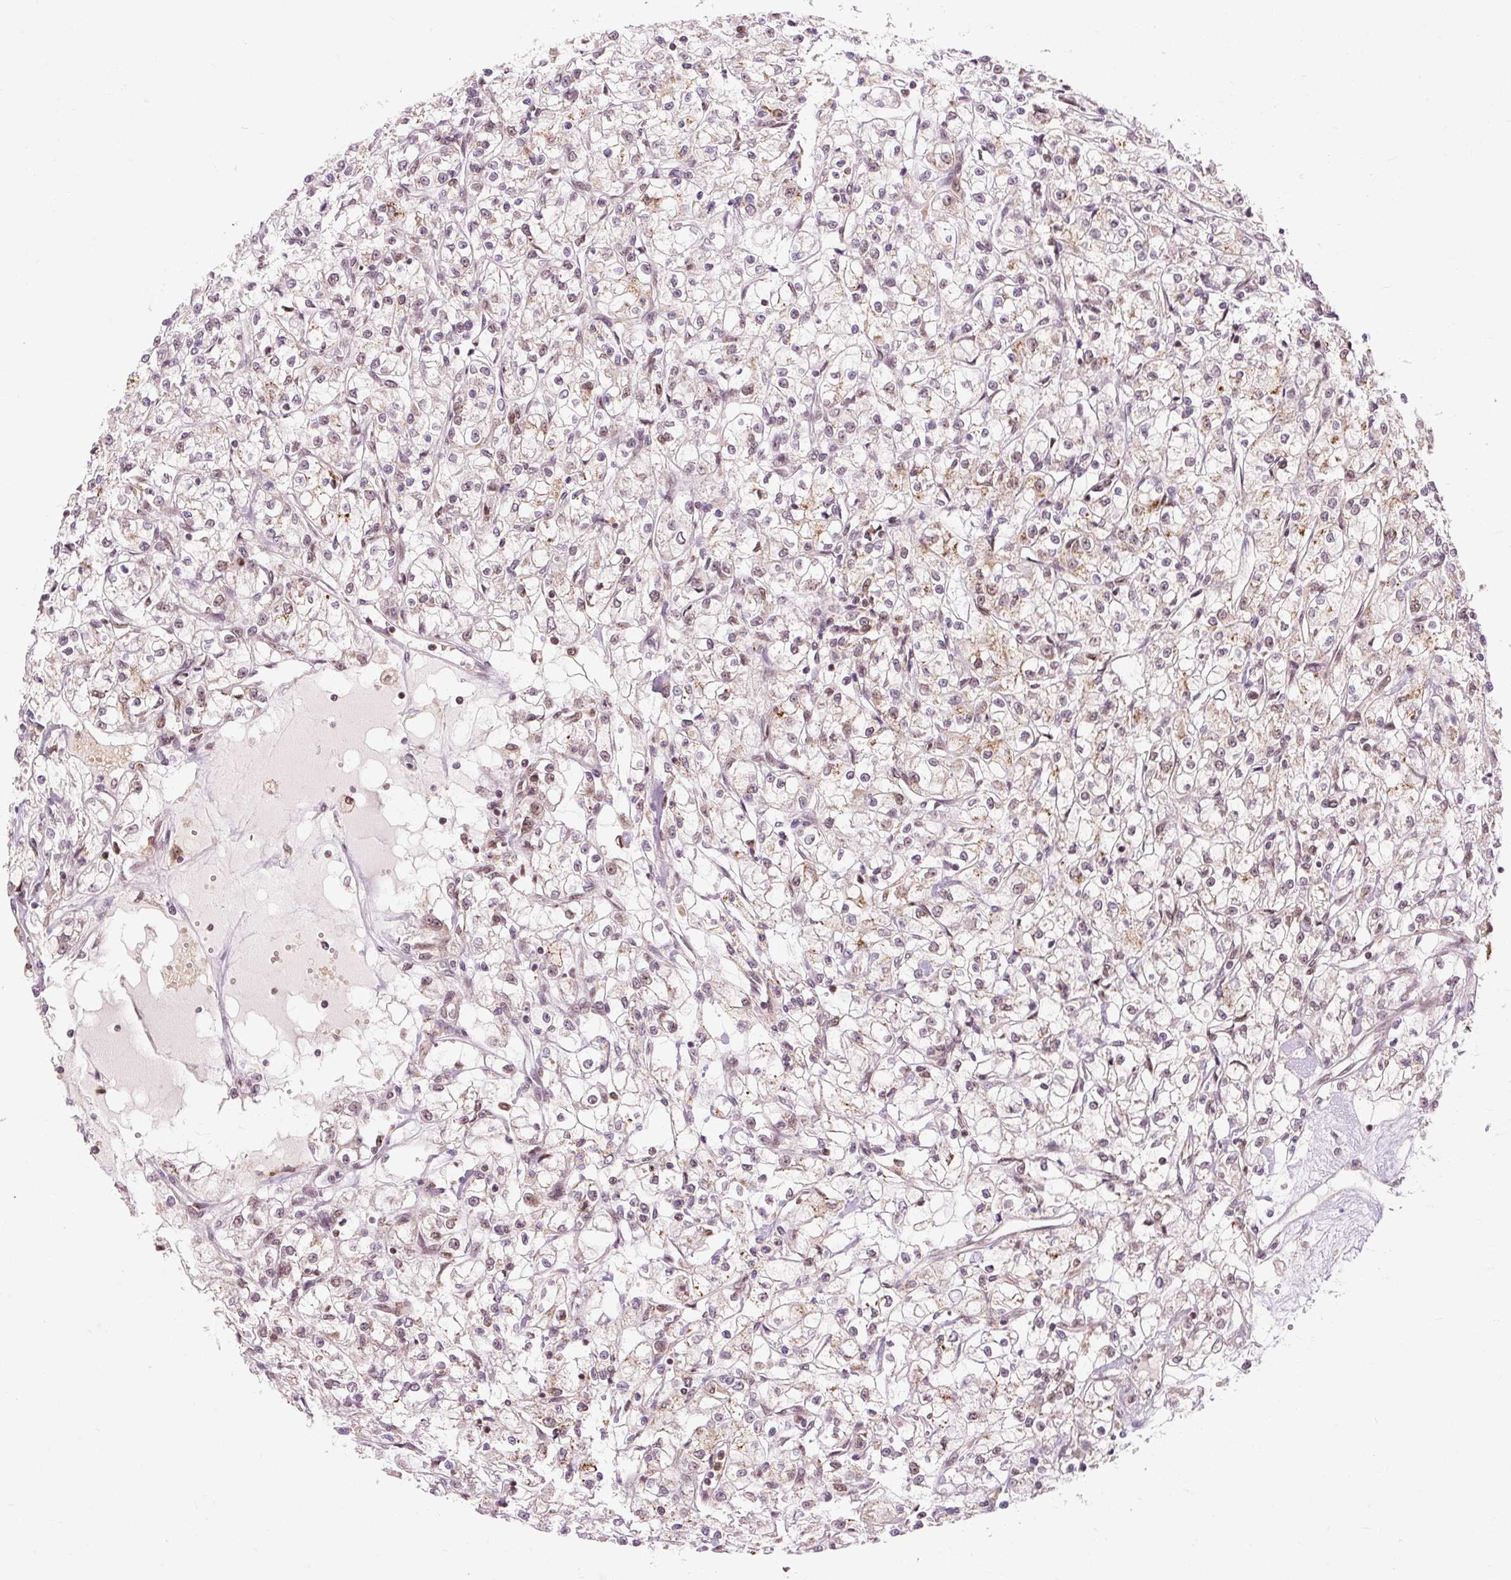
{"staining": {"intensity": "moderate", "quantity": "<25%", "location": "cytoplasmic/membranous,nuclear"}, "tissue": "renal cancer", "cell_type": "Tumor cells", "image_type": "cancer", "snomed": [{"axis": "morphology", "description": "Adenocarcinoma, NOS"}, {"axis": "topography", "description": "Kidney"}], "caption": "Brown immunohistochemical staining in human renal adenocarcinoma exhibits moderate cytoplasmic/membranous and nuclear expression in about <25% of tumor cells.", "gene": "CSTF1", "patient": {"sex": "female", "age": 59}}